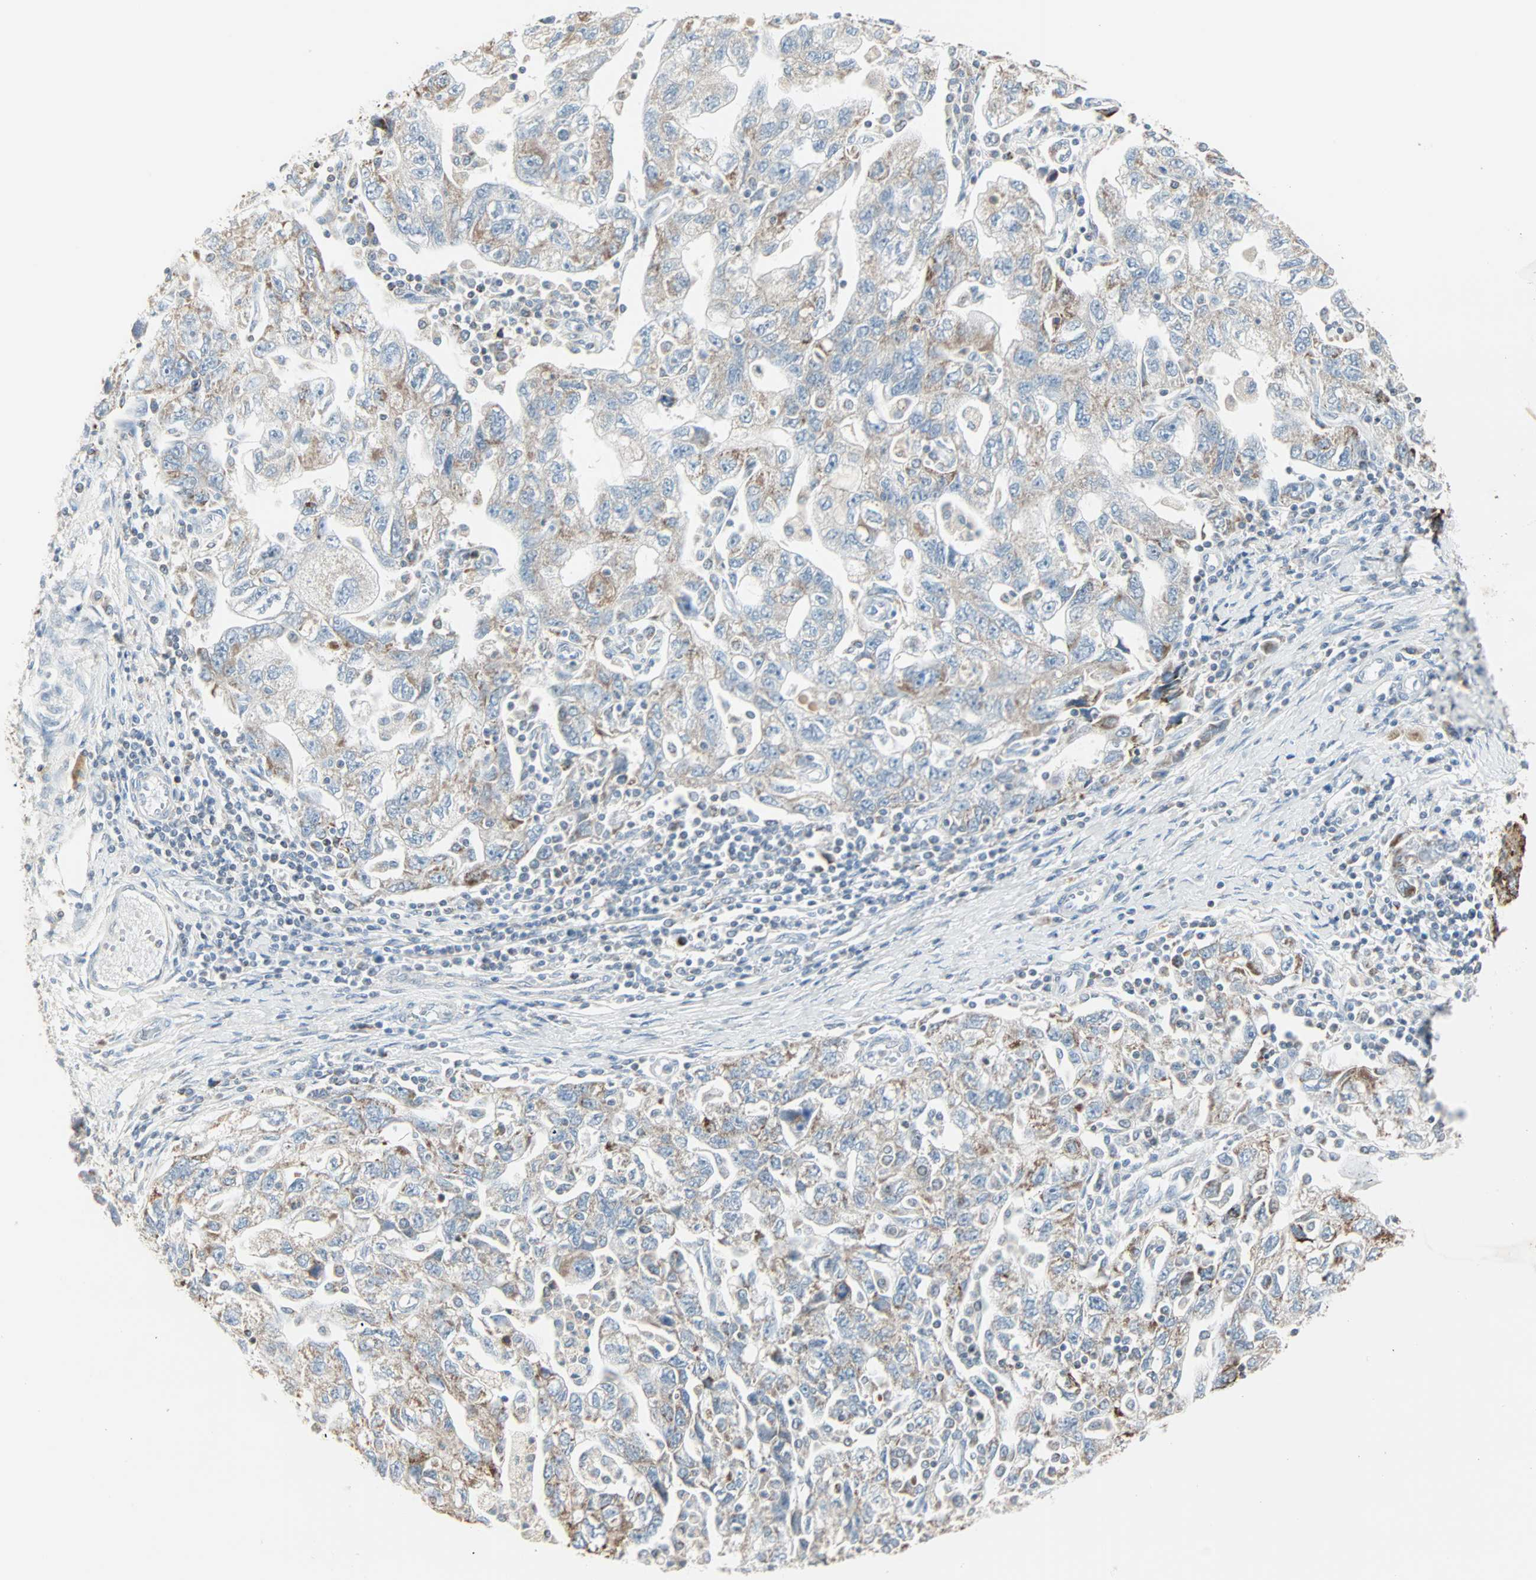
{"staining": {"intensity": "weak", "quantity": "<25%", "location": "cytoplasmic/membranous"}, "tissue": "ovarian cancer", "cell_type": "Tumor cells", "image_type": "cancer", "snomed": [{"axis": "morphology", "description": "Carcinoma, NOS"}, {"axis": "morphology", "description": "Cystadenocarcinoma, serous, NOS"}, {"axis": "topography", "description": "Ovary"}], "caption": "The micrograph shows no staining of tumor cells in serous cystadenocarcinoma (ovarian).", "gene": "IDH2", "patient": {"sex": "female", "age": 69}}